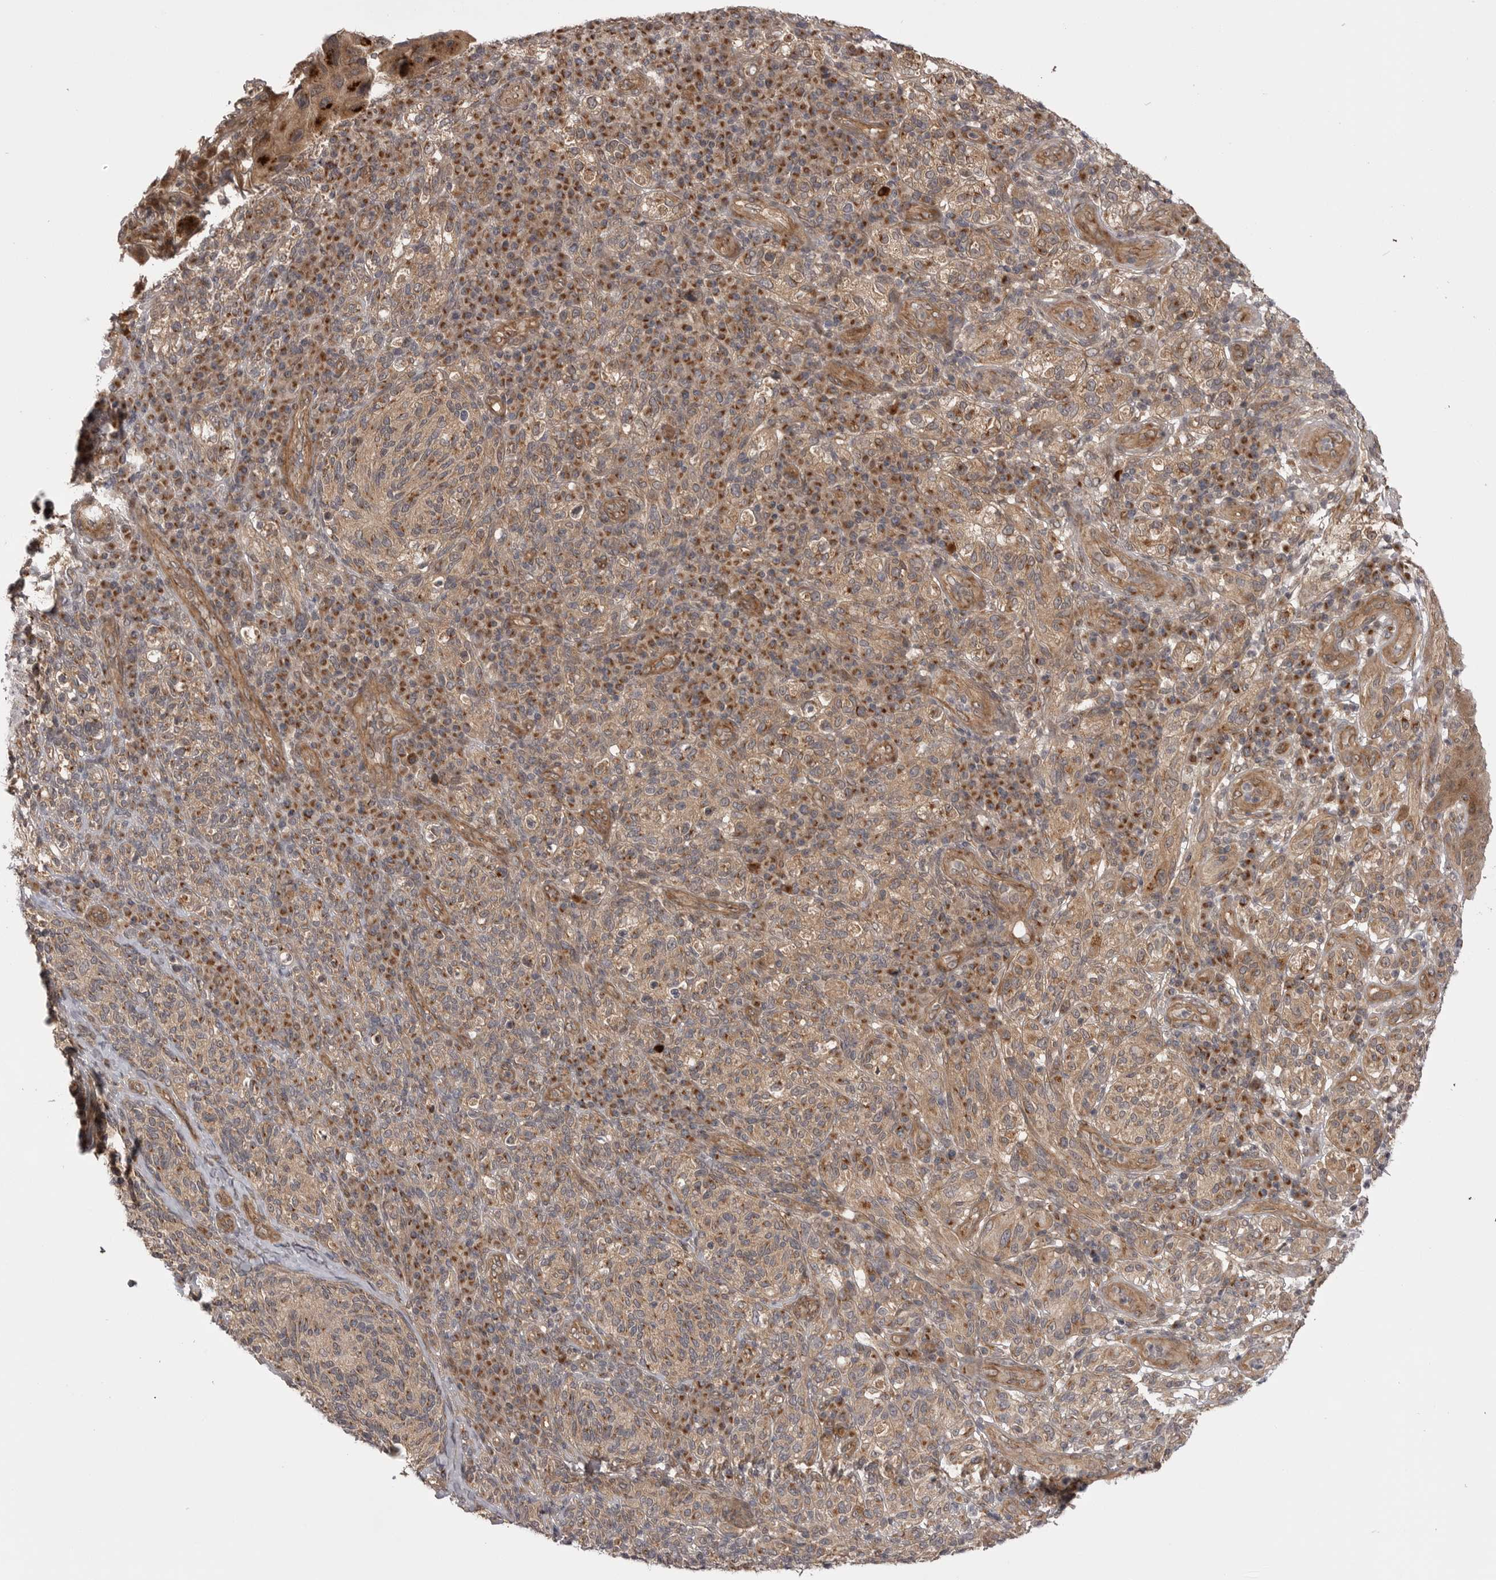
{"staining": {"intensity": "moderate", "quantity": ">75%", "location": "cytoplasmic/membranous"}, "tissue": "melanoma", "cell_type": "Tumor cells", "image_type": "cancer", "snomed": [{"axis": "morphology", "description": "Malignant melanoma, NOS"}, {"axis": "topography", "description": "Skin"}], "caption": "Immunohistochemistry (IHC) photomicrograph of human melanoma stained for a protein (brown), which displays medium levels of moderate cytoplasmic/membranous positivity in about >75% of tumor cells.", "gene": "PDCL", "patient": {"sex": "female", "age": 73}}